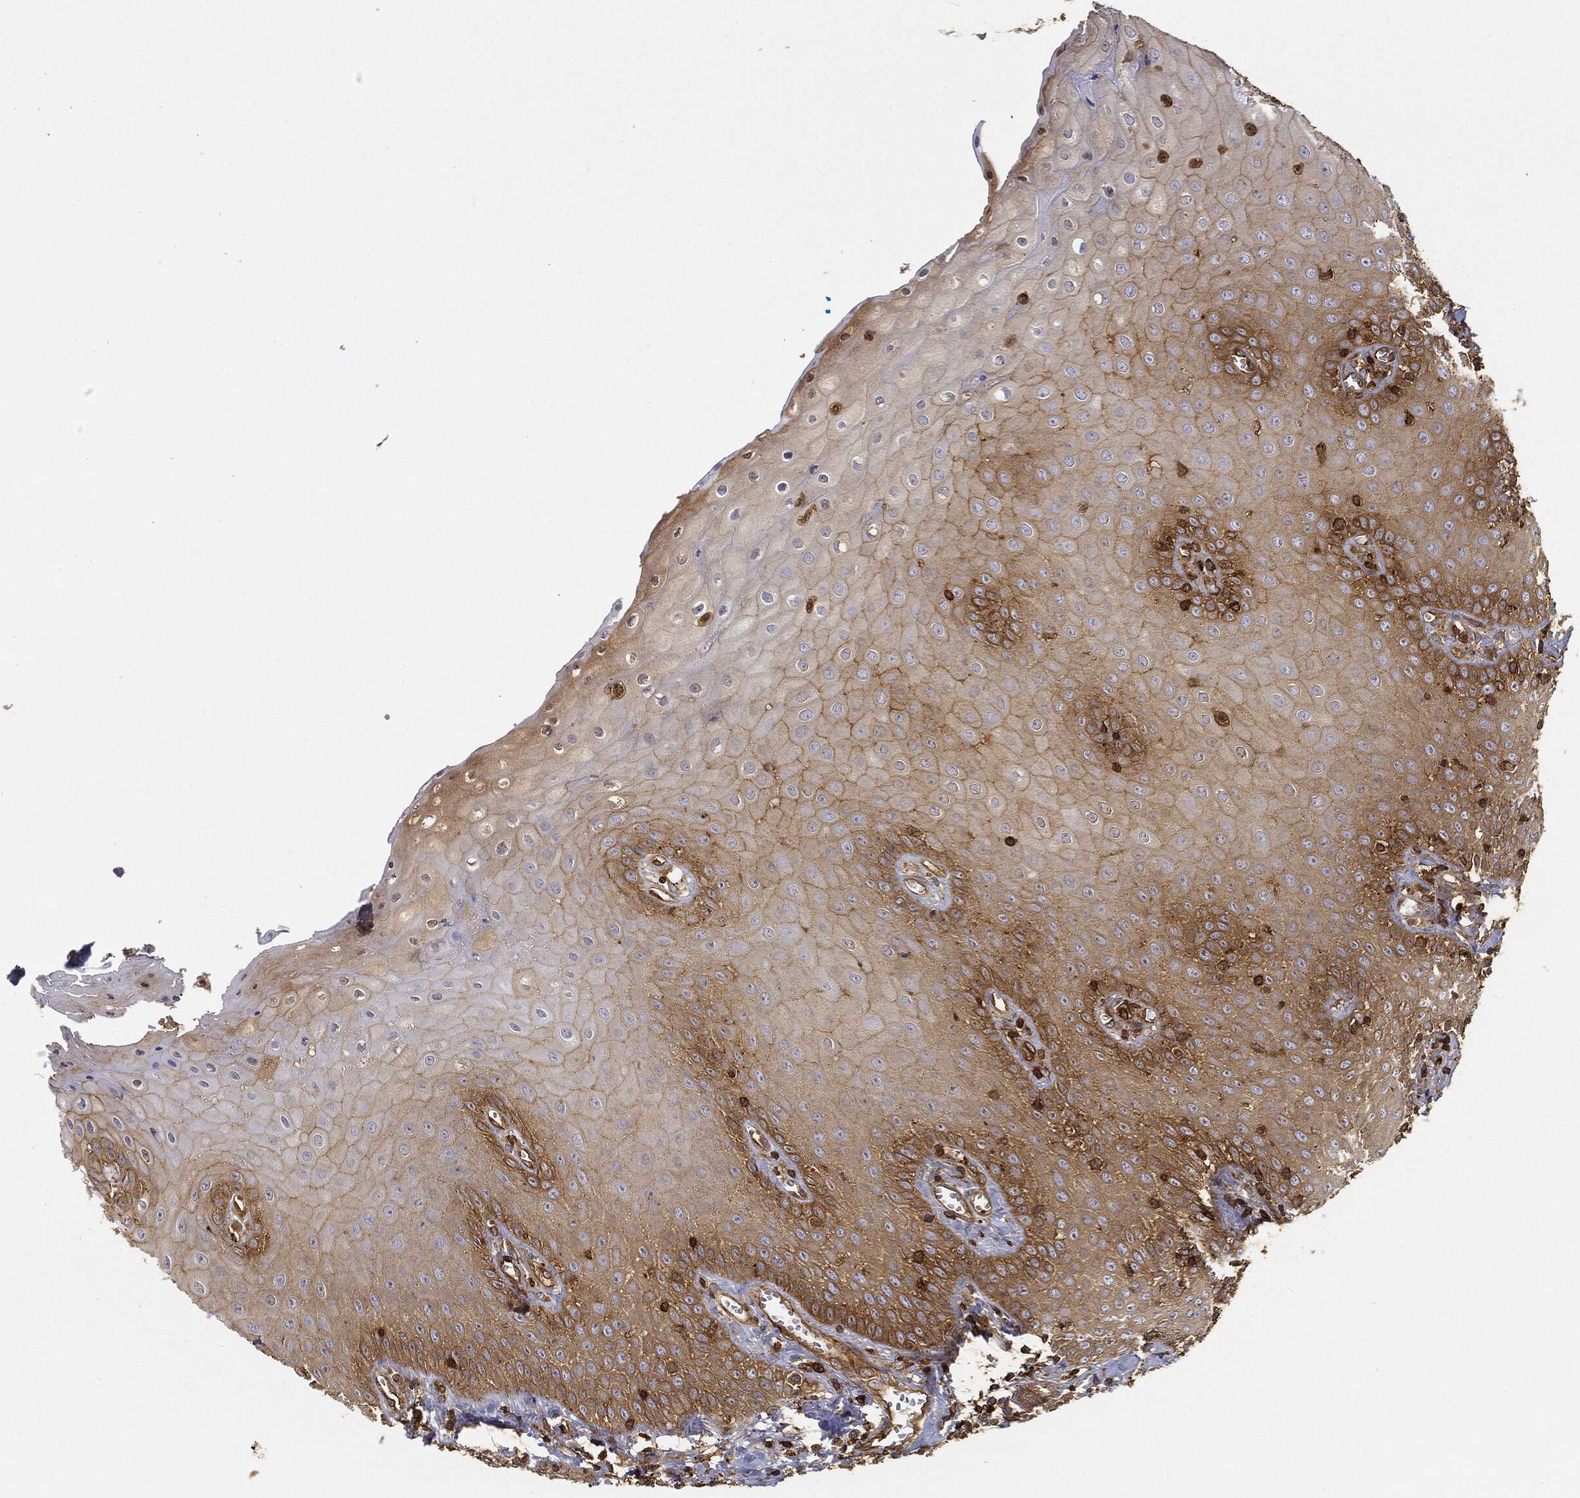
{"staining": {"intensity": "strong", "quantity": "25%-75%", "location": "cytoplasmic/membranous"}, "tissue": "oral mucosa", "cell_type": "Squamous epithelial cells", "image_type": "normal", "snomed": [{"axis": "morphology", "description": "Normal tissue, NOS"}, {"axis": "morphology", "description": "Squamous cell carcinoma, NOS"}, {"axis": "topography", "description": "Oral tissue"}, {"axis": "topography", "description": "Head-Neck"}], "caption": "Strong cytoplasmic/membranous positivity is seen in approximately 25%-75% of squamous epithelial cells in benign oral mucosa. (Stains: DAB in brown, nuclei in blue, Microscopy: brightfield microscopy at high magnification).", "gene": "WDR1", "patient": {"sex": "female", "age": 74}}